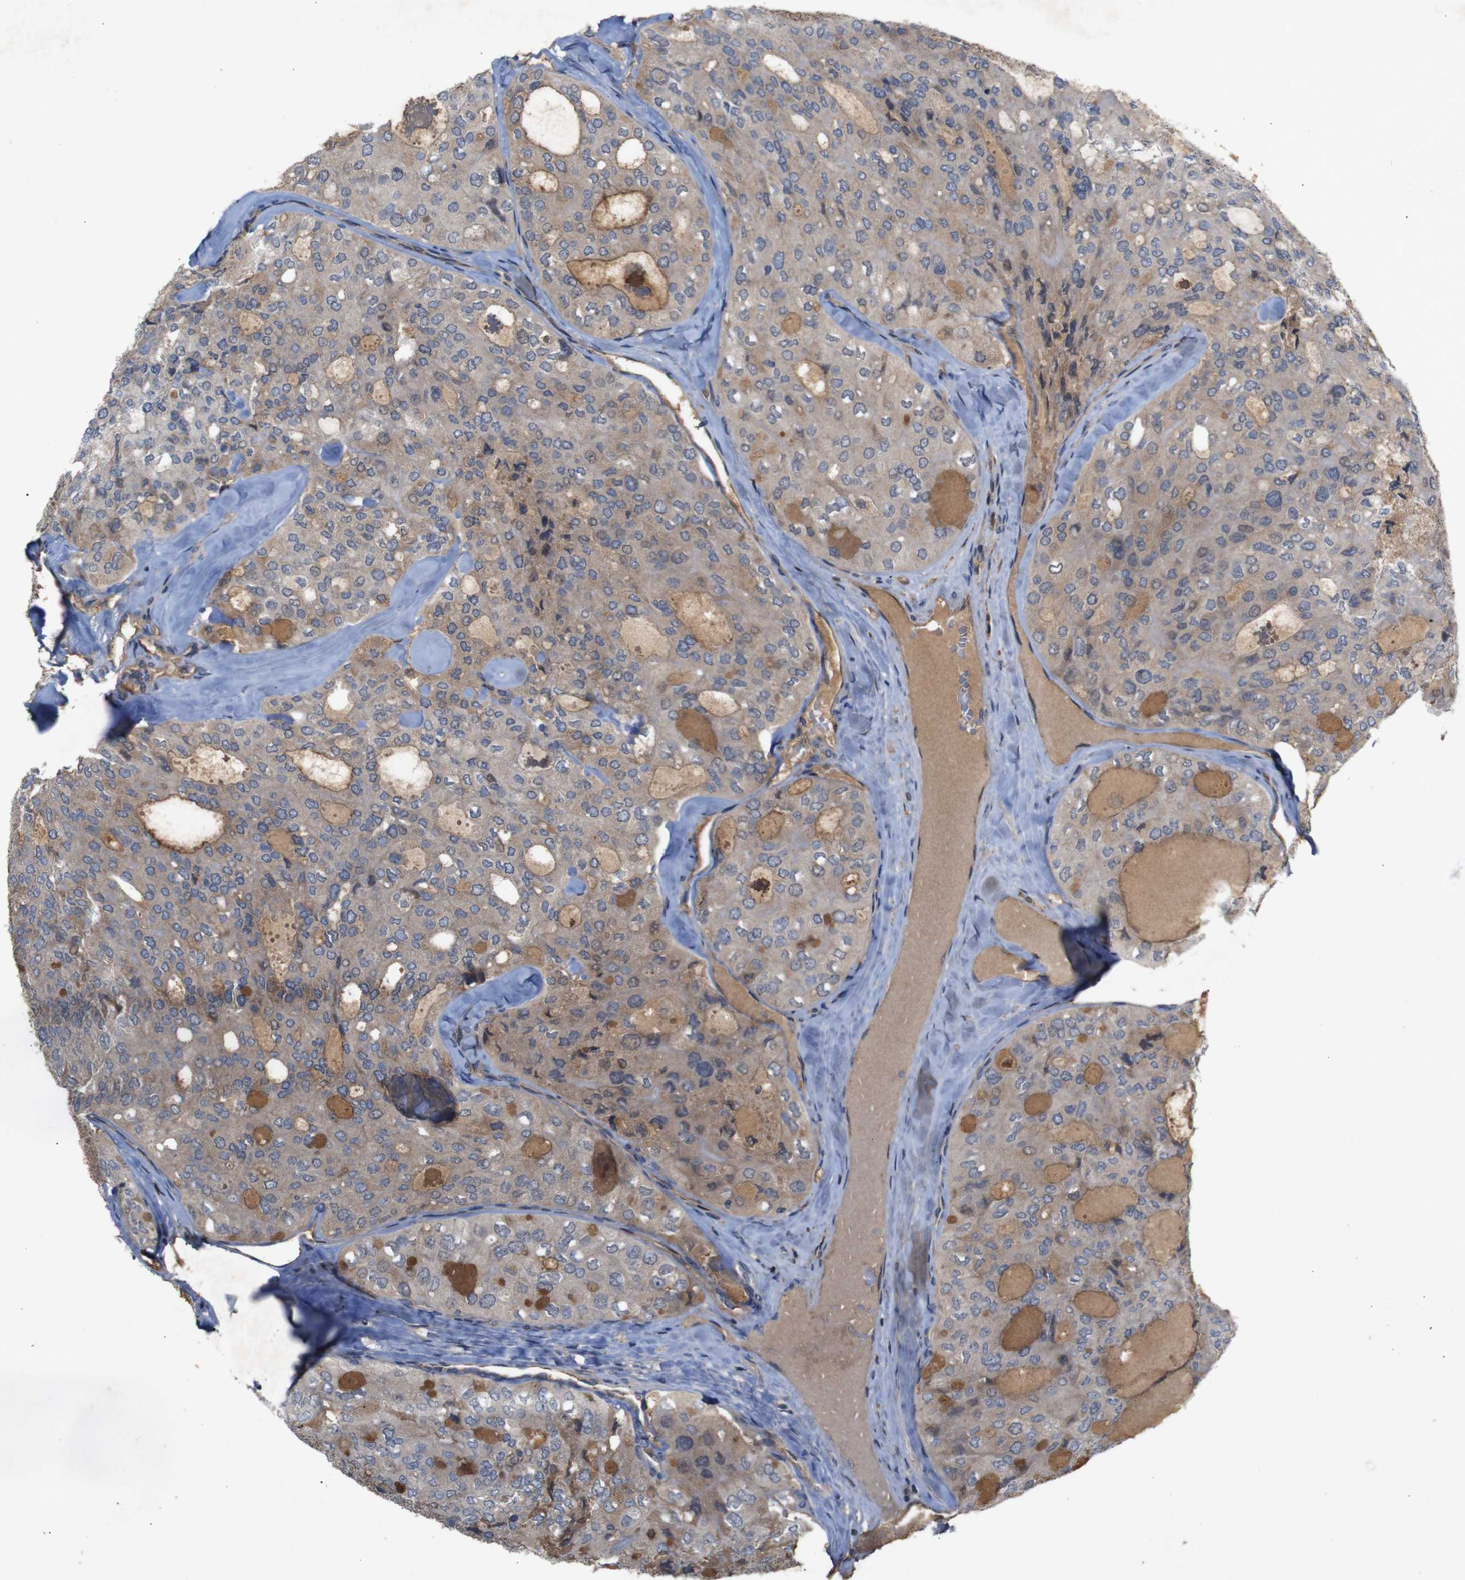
{"staining": {"intensity": "weak", "quantity": ">75%", "location": "cytoplasmic/membranous"}, "tissue": "thyroid cancer", "cell_type": "Tumor cells", "image_type": "cancer", "snomed": [{"axis": "morphology", "description": "Follicular adenoma carcinoma, NOS"}, {"axis": "topography", "description": "Thyroid gland"}], "caption": "A photomicrograph showing weak cytoplasmic/membranous positivity in approximately >75% of tumor cells in thyroid cancer, as visualized by brown immunohistochemical staining.", "gene": "PTPN1", "patient": {"sex": "male", "age": 75}}